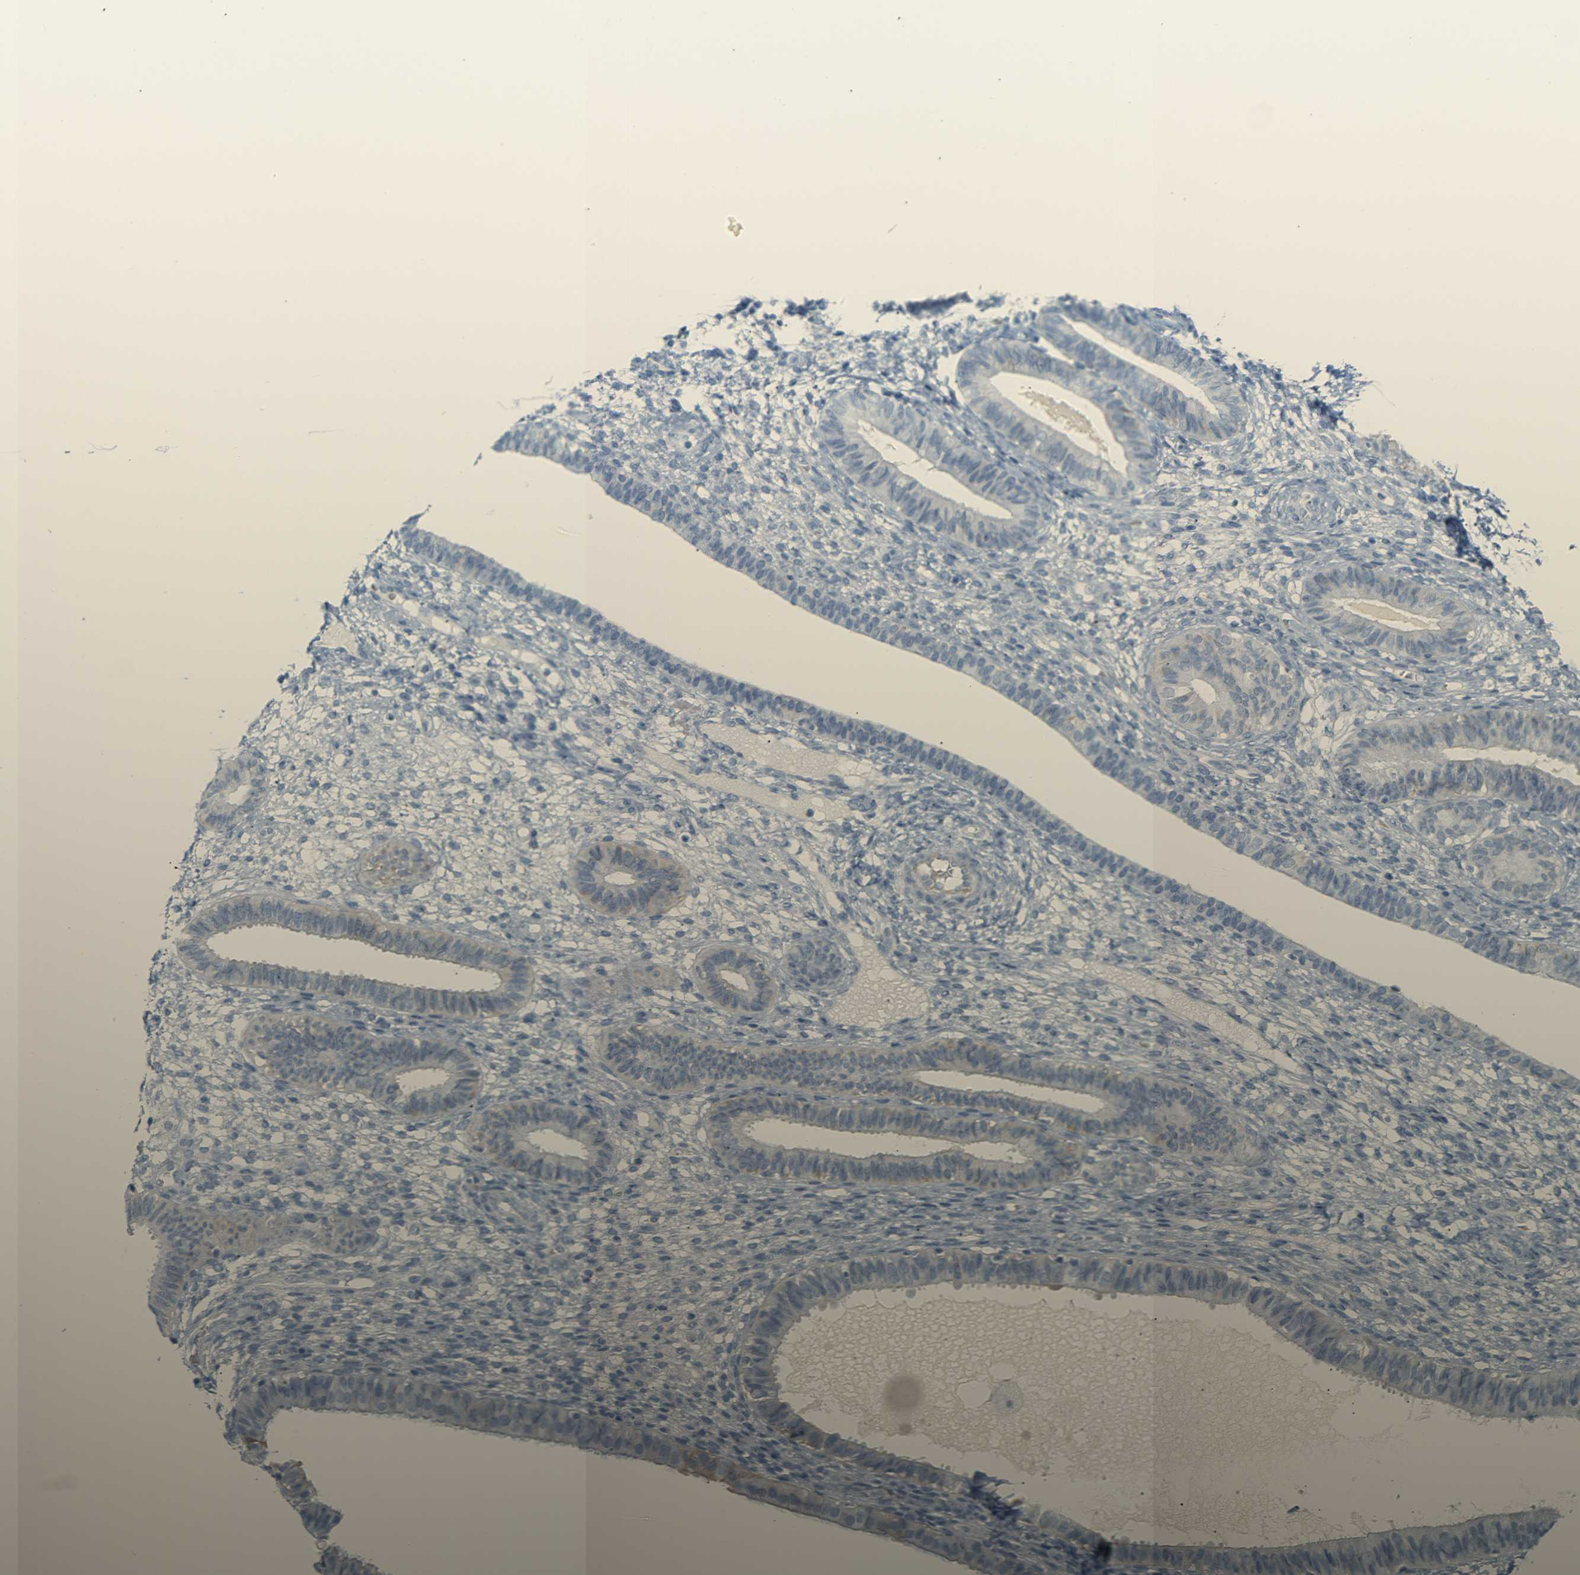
{"staining": {"intensity": "negative", "quantity": "none", "location": "none"}, "tissue": "endometrium", "cell_type": "Cells in endometrial stroma", "image_type": "normal", "snomed": [{"axis": "morphology", "description": "Normal tissue, NOS"}, {"axis": "topography", "description": "Endometrium"}], "caption": "IHC histopathology image of unremarkable human endometrium stained for a protein (brown), which reveals no staining in cells in endometrial stroma. (Brightfield microscopy of DAB IHC at high magnification).", "gene": "DYNAP", "patient": {"sex": "female", "age": 61}}